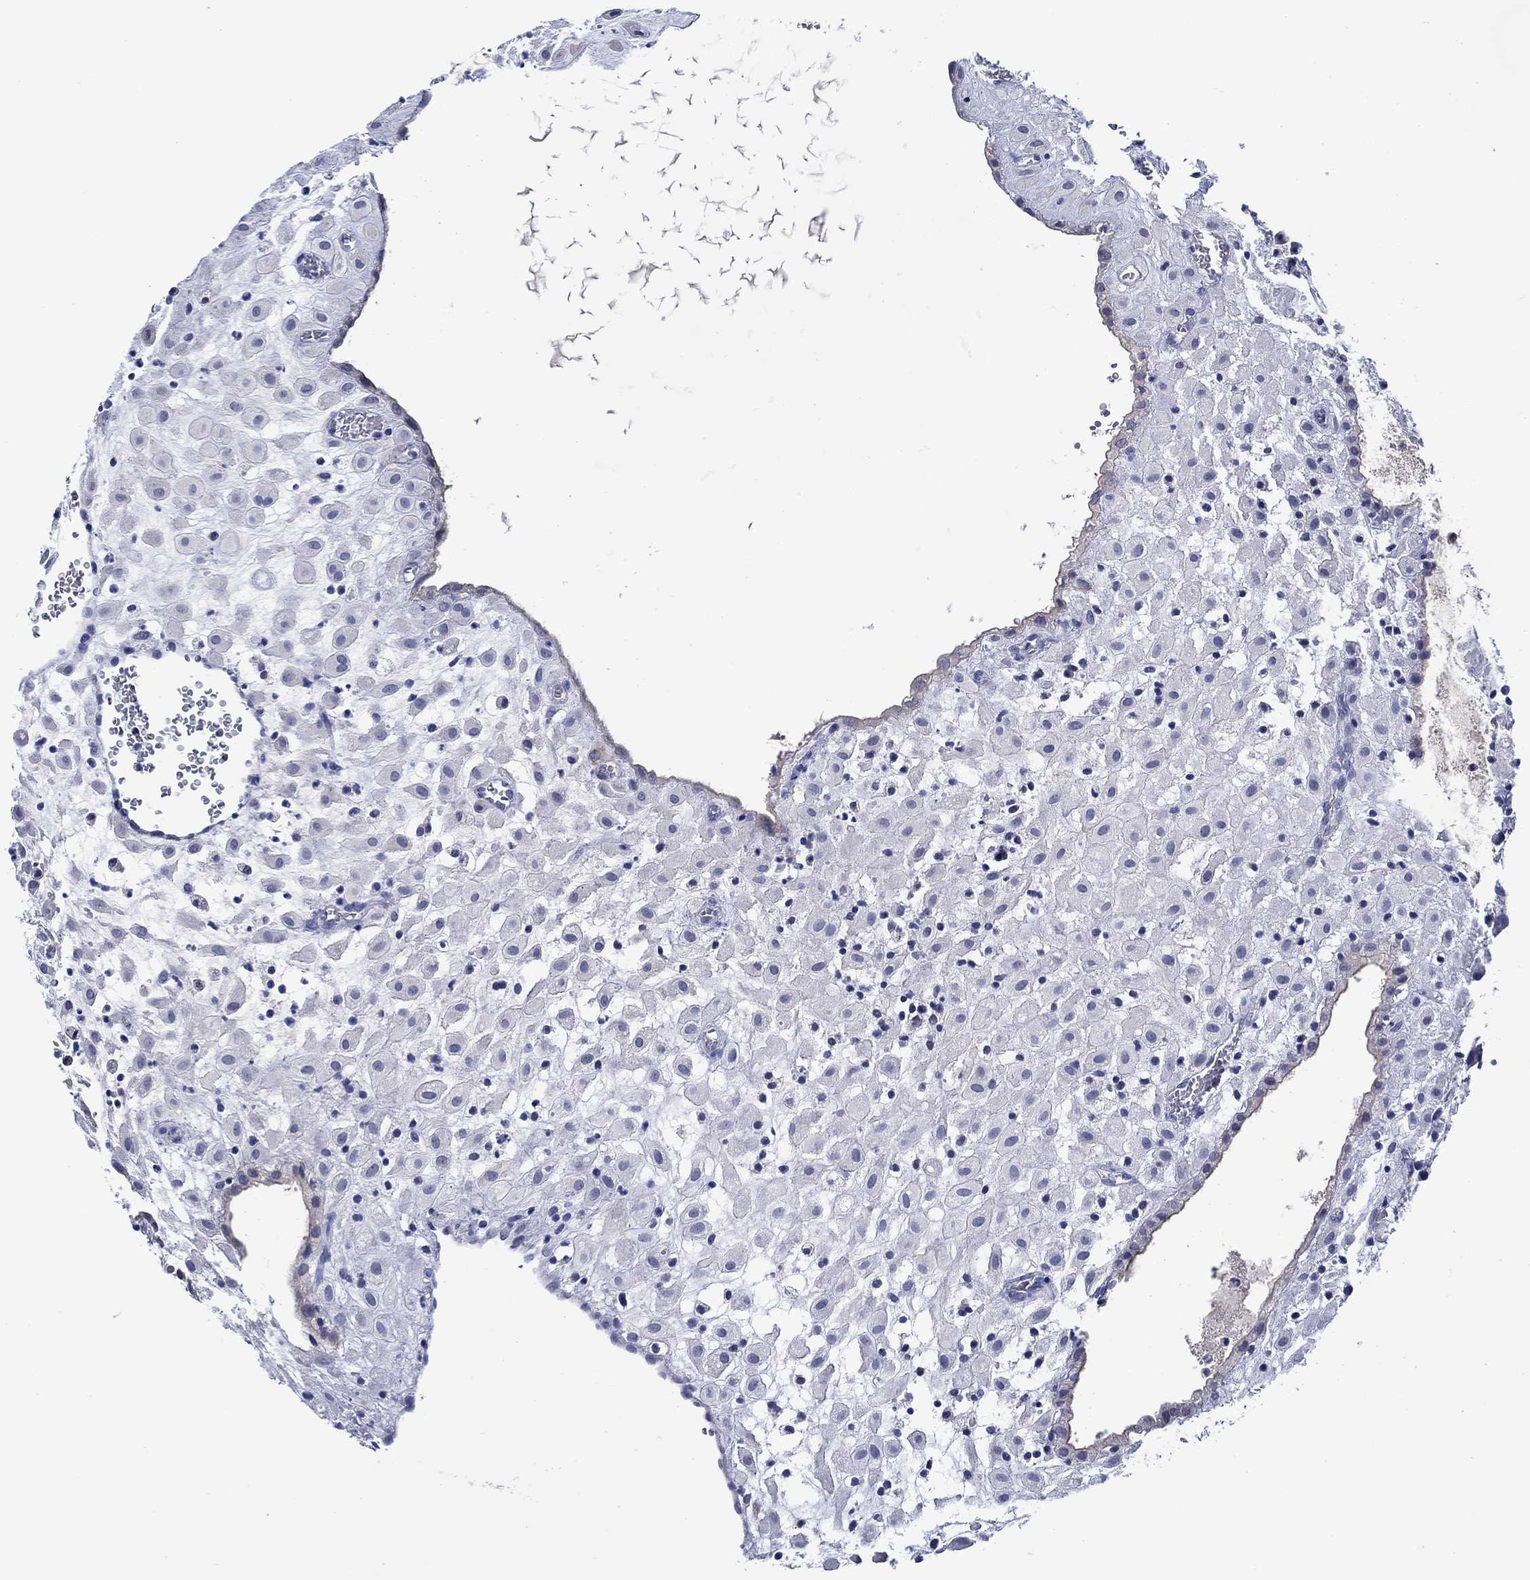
{"staining": {"intensity": "negative", "quantity": "none", "location": "none"}, "tissue": "placenta", "cell_type": "Decidual cells", "image_type": "normal", "snomed": [{"axis": "morphology", "description": "Normal tissue, NOS"}, {"axis": "topography", "description": "Placenta"}], "caption": "This is an IHC image of benign human placenta. There is no positivity in decidual cells.", "gene": "MC2R", "patient": {"sex": "female", "age": 24}}